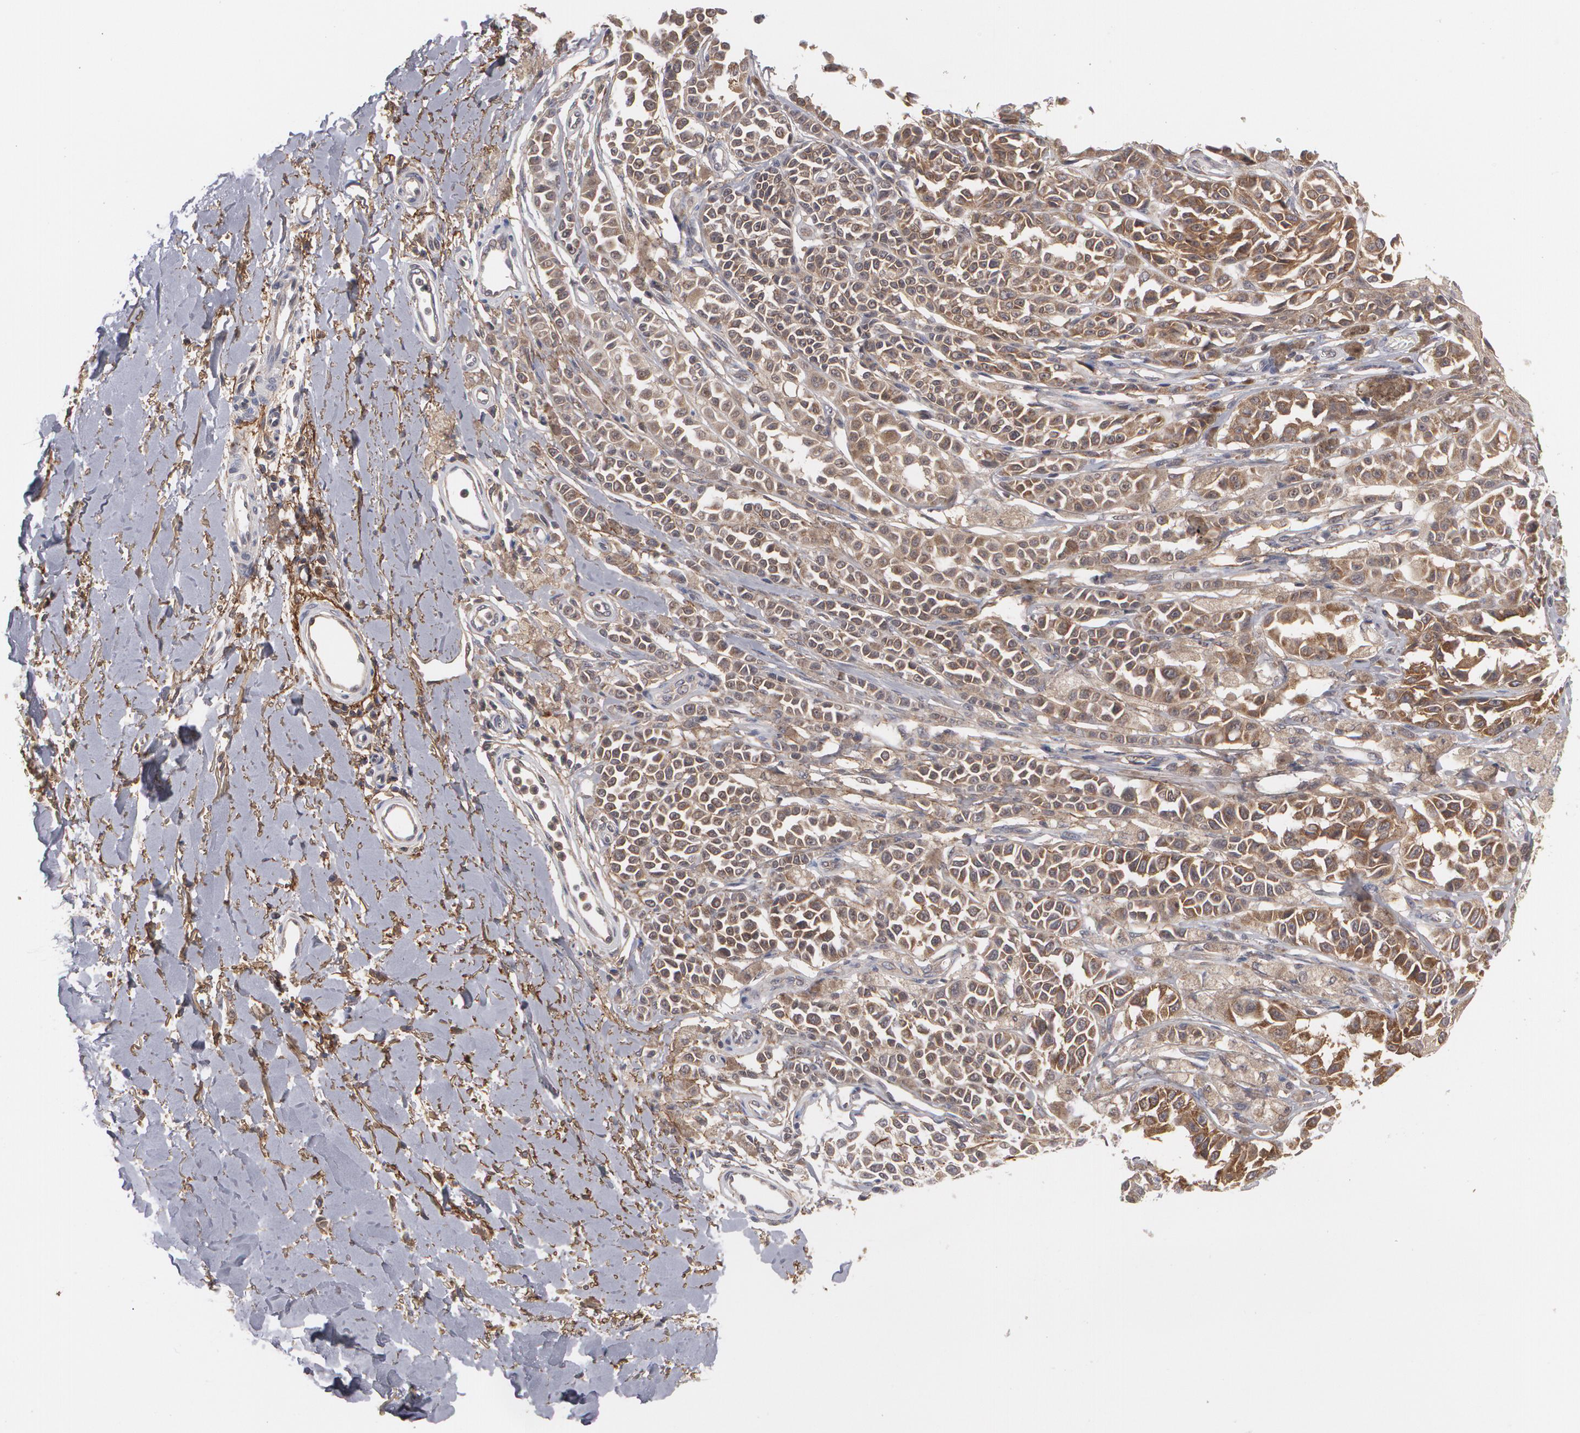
{"staining": {"intensity": "moderate", "quantity": ">75%", "location": "cytoplasmic/membranous"}, "tissue": "melanoma", "cell_type": "Tumor cells", "image_type": "cancer", "snomed": [{"axis": "morphology", "description": "Malignant melanoma, NOS"}, {"axis": "topography", "description": "Skin"}], "caption": "Malignant melanoma stained with IHC reveals moderate cytoplasmic/membranous expression in about >75% of tumor cells.", "gene": "BMP6", "patient": {"sex": "female", "age": 38}}